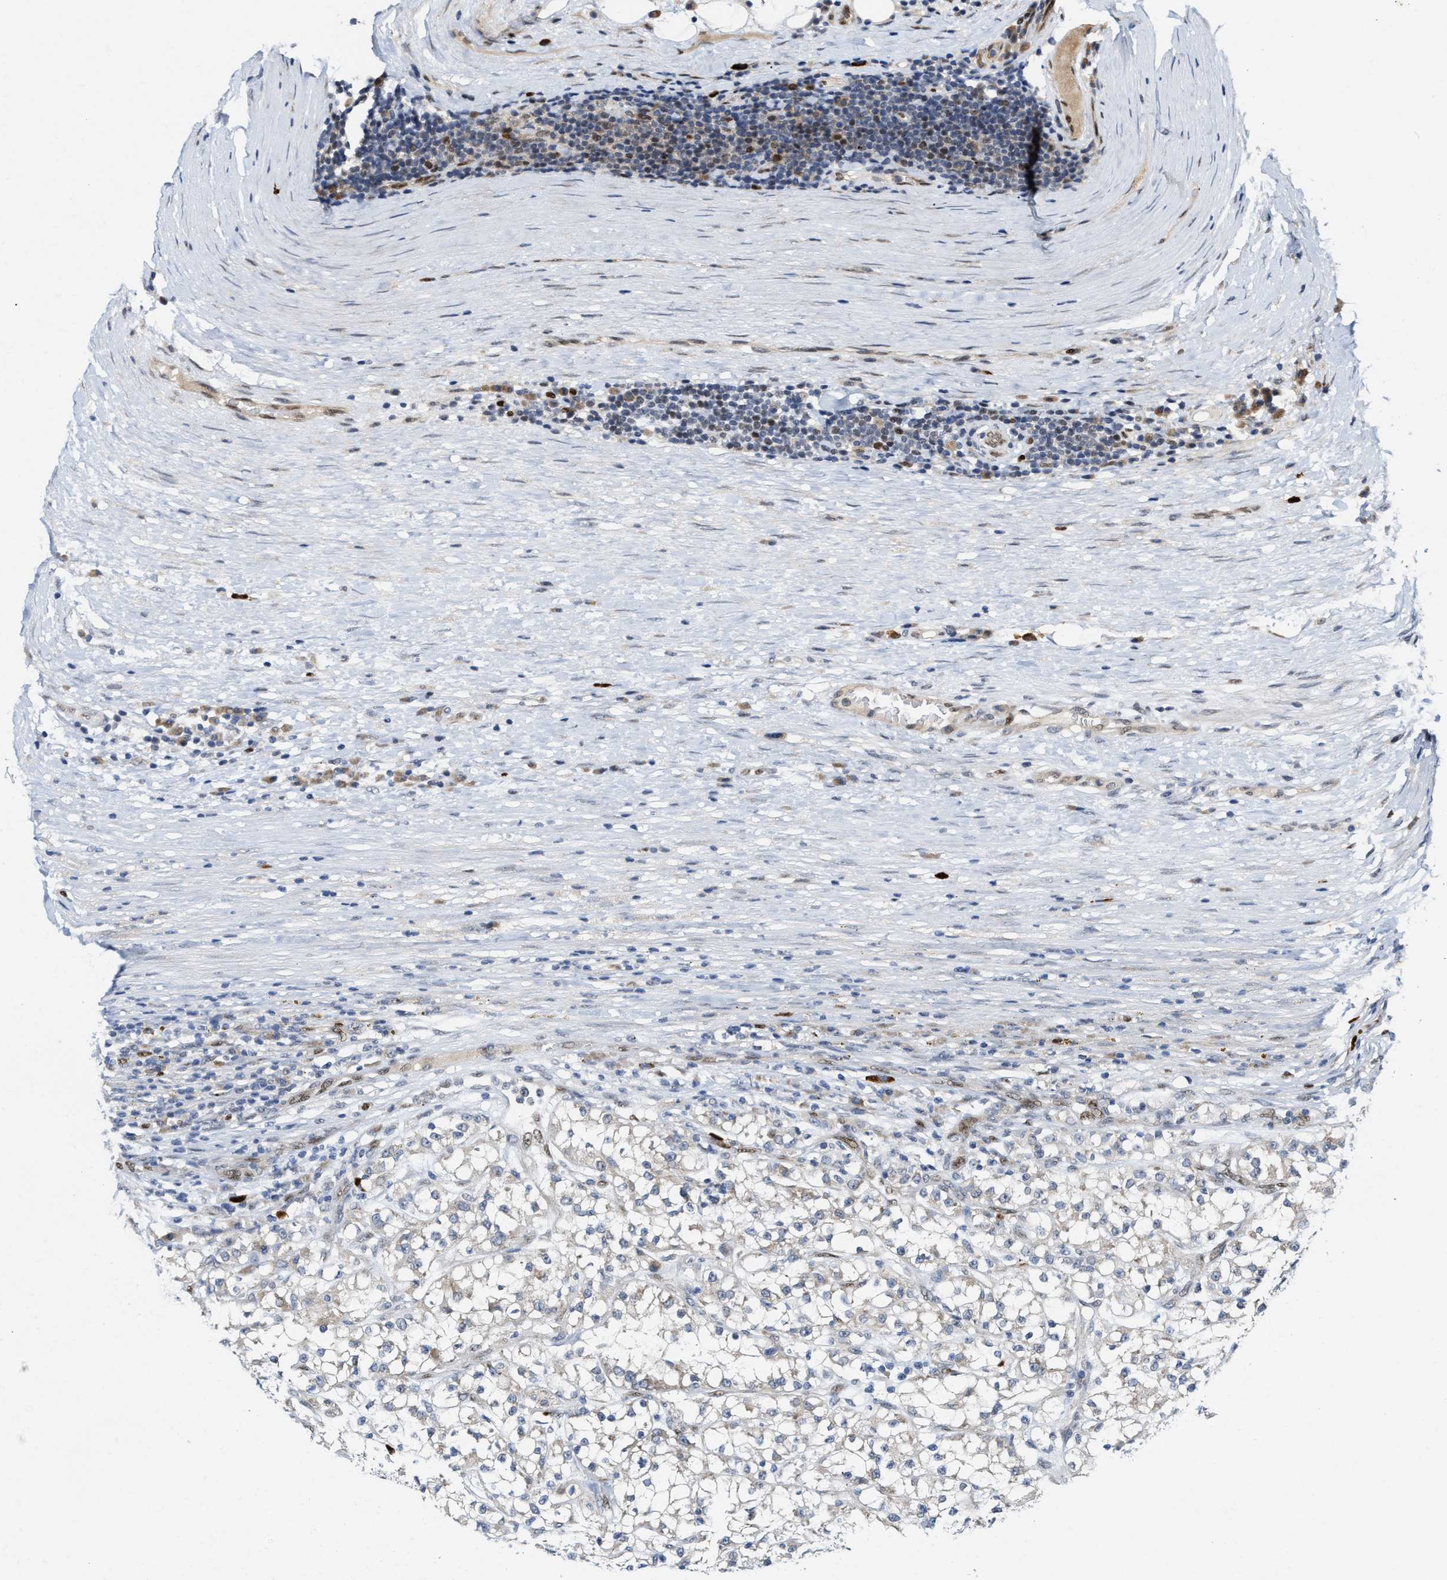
{"staining": {"intensity": "negative", "quantity": "none", "location": "none"}, "tissue": "renal cancer", "cell_type": "Tumor cells", "image_type": "cancer", "snomed": [{"axis": "morphology", "description": "Adenocarcinoma, NOS"}, {"axis": "topography", "description": "Kidney"}], "caption": "Immunohistochemistry (IHC) photomicrograph of neoplastic tissue: human renal adenocarcinoma stained with DAB (3,3'-diaminobenzidine) demonstrates no significant protein positivity in tumor cells.", "gene": "TCF4", "patient": {"sex": "female", "age": 52}}